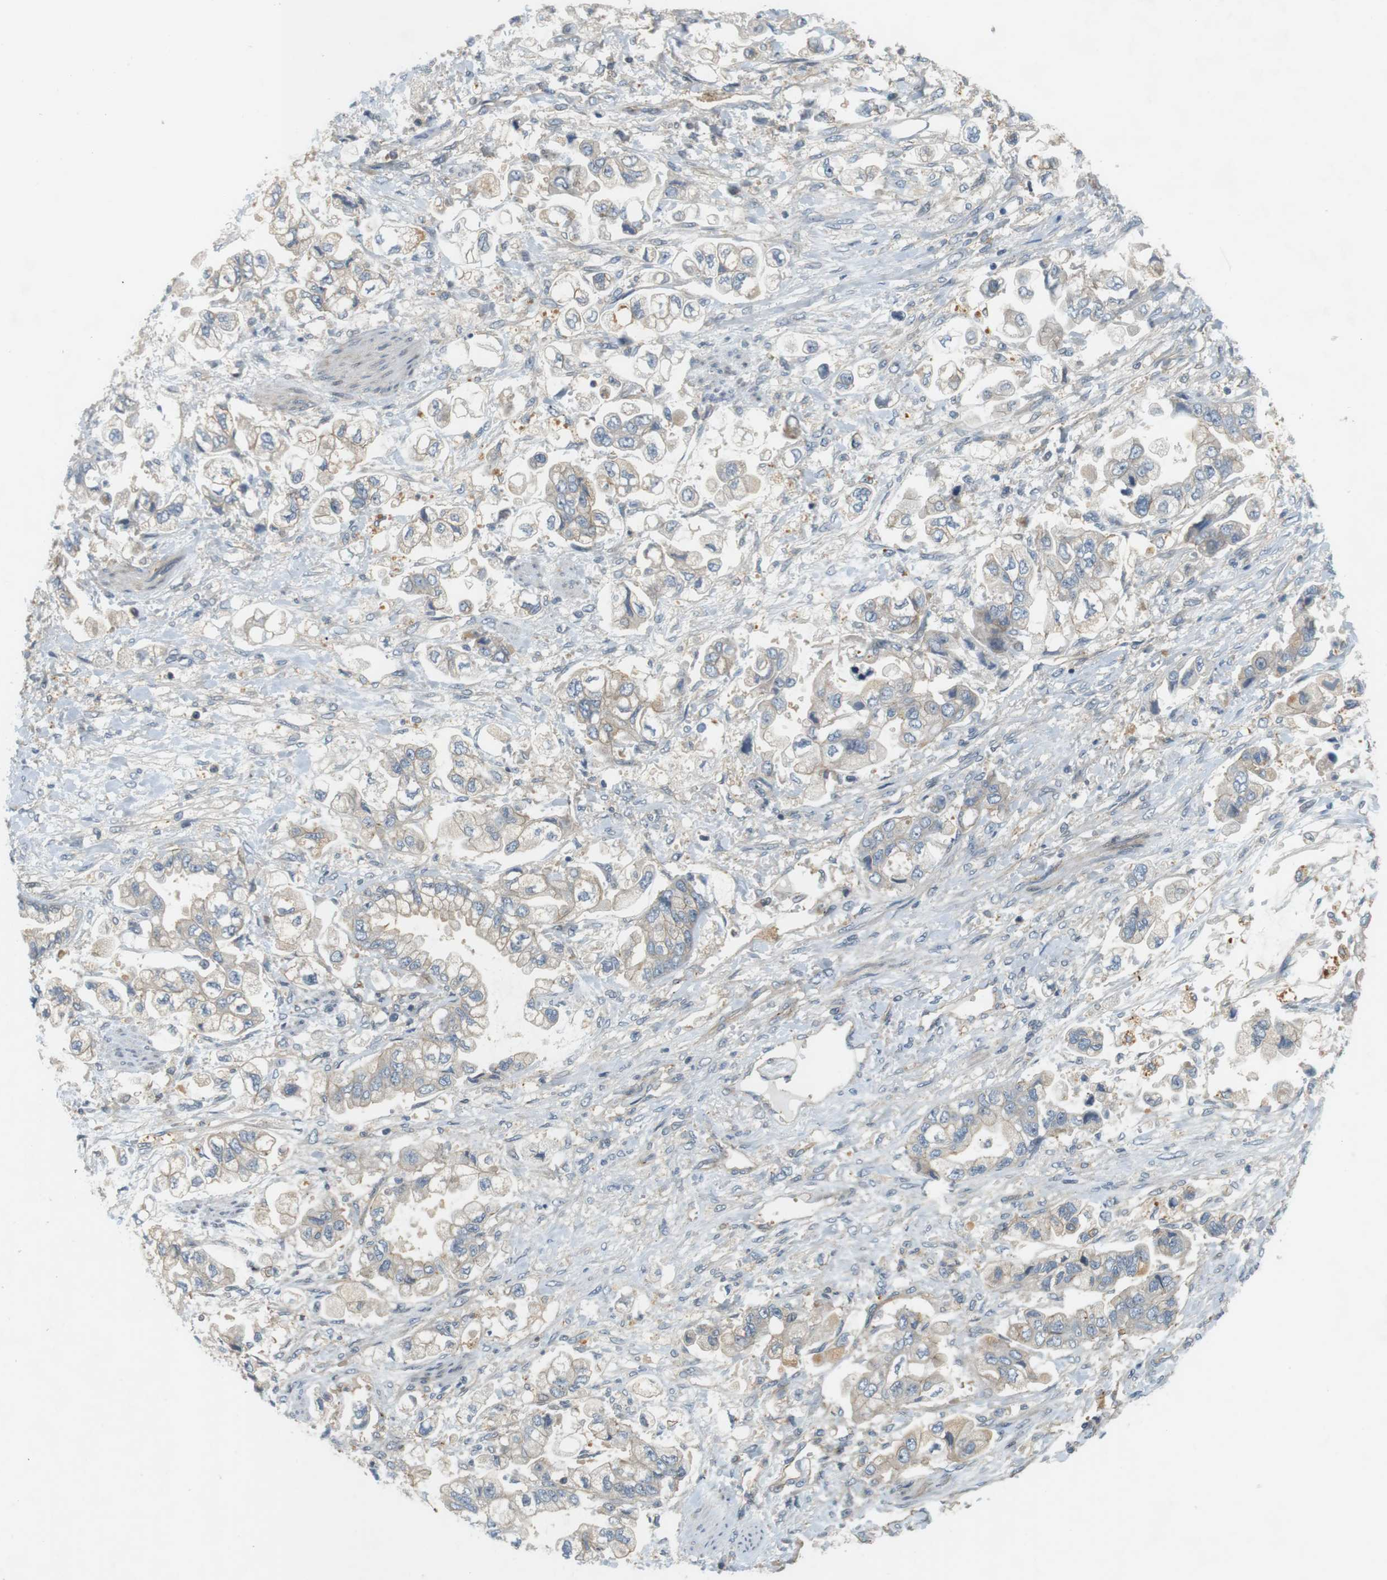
{"staining": {"intensity": "negative", "quantity": "none", "location": "none"}, "tissue": "stomach cancer", "cell_type": "Tumor cells", "image_type": "cancer", "snomed": [{"axis": "morphology", "description": "Normal tissue, NOS"}, {"axis": "morphology", "description": "Adenocarcinoma, NOS"}, {"axis": "topography", "description": "Stomach"}], "caption": "Stomach cancer stained for a protein using immunohistochemistry (IHC) shows no positivity tumor cells.", "gene": "SH3GLB1", "patient": {"sex": "male", "age": 62}}